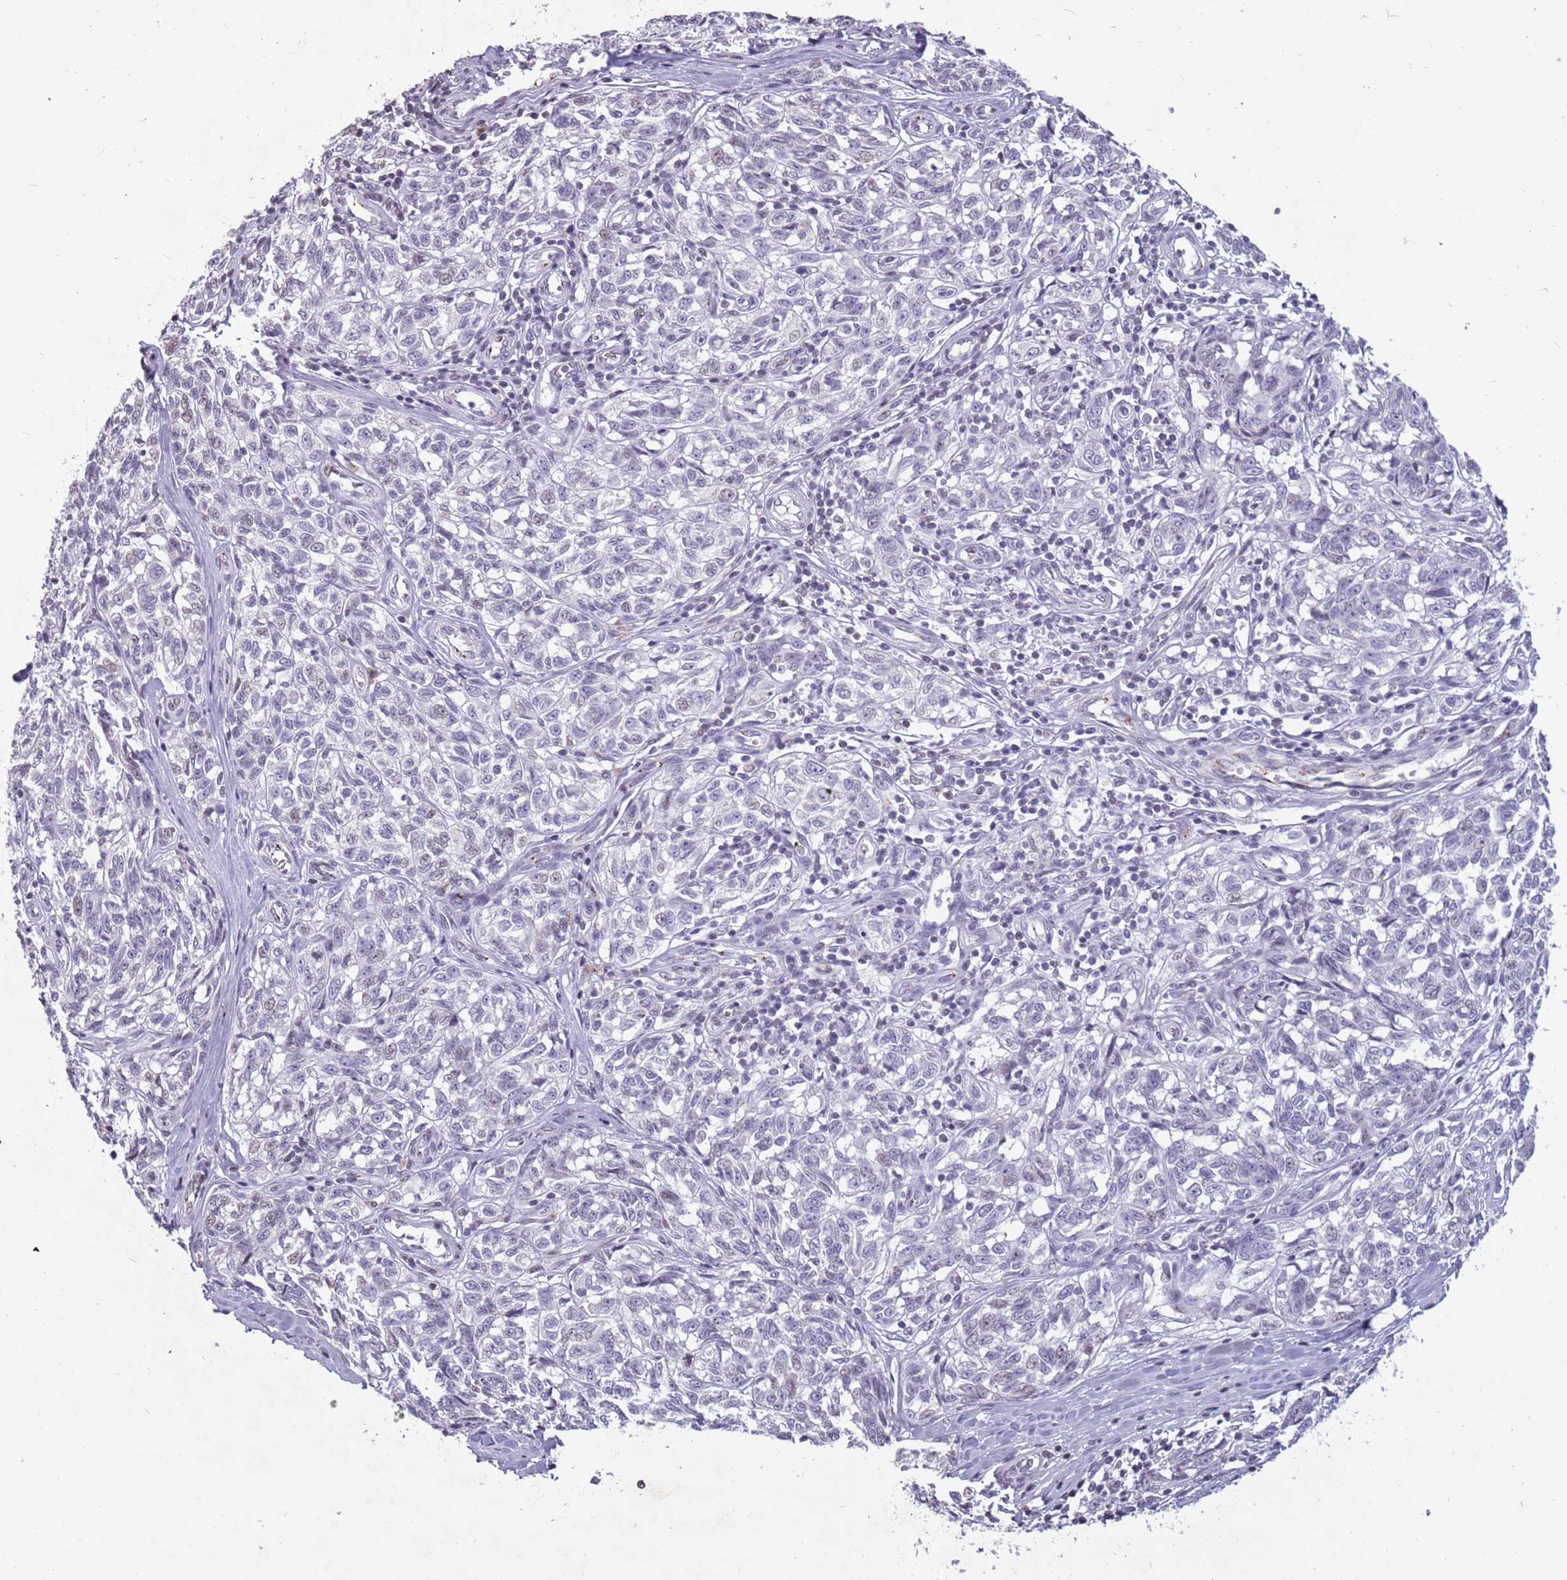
{"staining": {"intensity": "negative", "quantity": "none", "location": "none"}, "tissue": "melanoma", "cell_type": "Tumor cells", "image_type": "cancer", "snomed": [{"axis": "morphology", "description": "Normal tissue, NOS"}, {"axis": "morphology", "description": "Malignant melanoma, NOS"}, {"axis": "topography", "description": "Skin"}], "caption": "An image of malignant melanoma stained for a protein exhibits no brown staining in tumor cells.", "gene": "NEK6", "patient": {"sex": "female", "age": 64}}